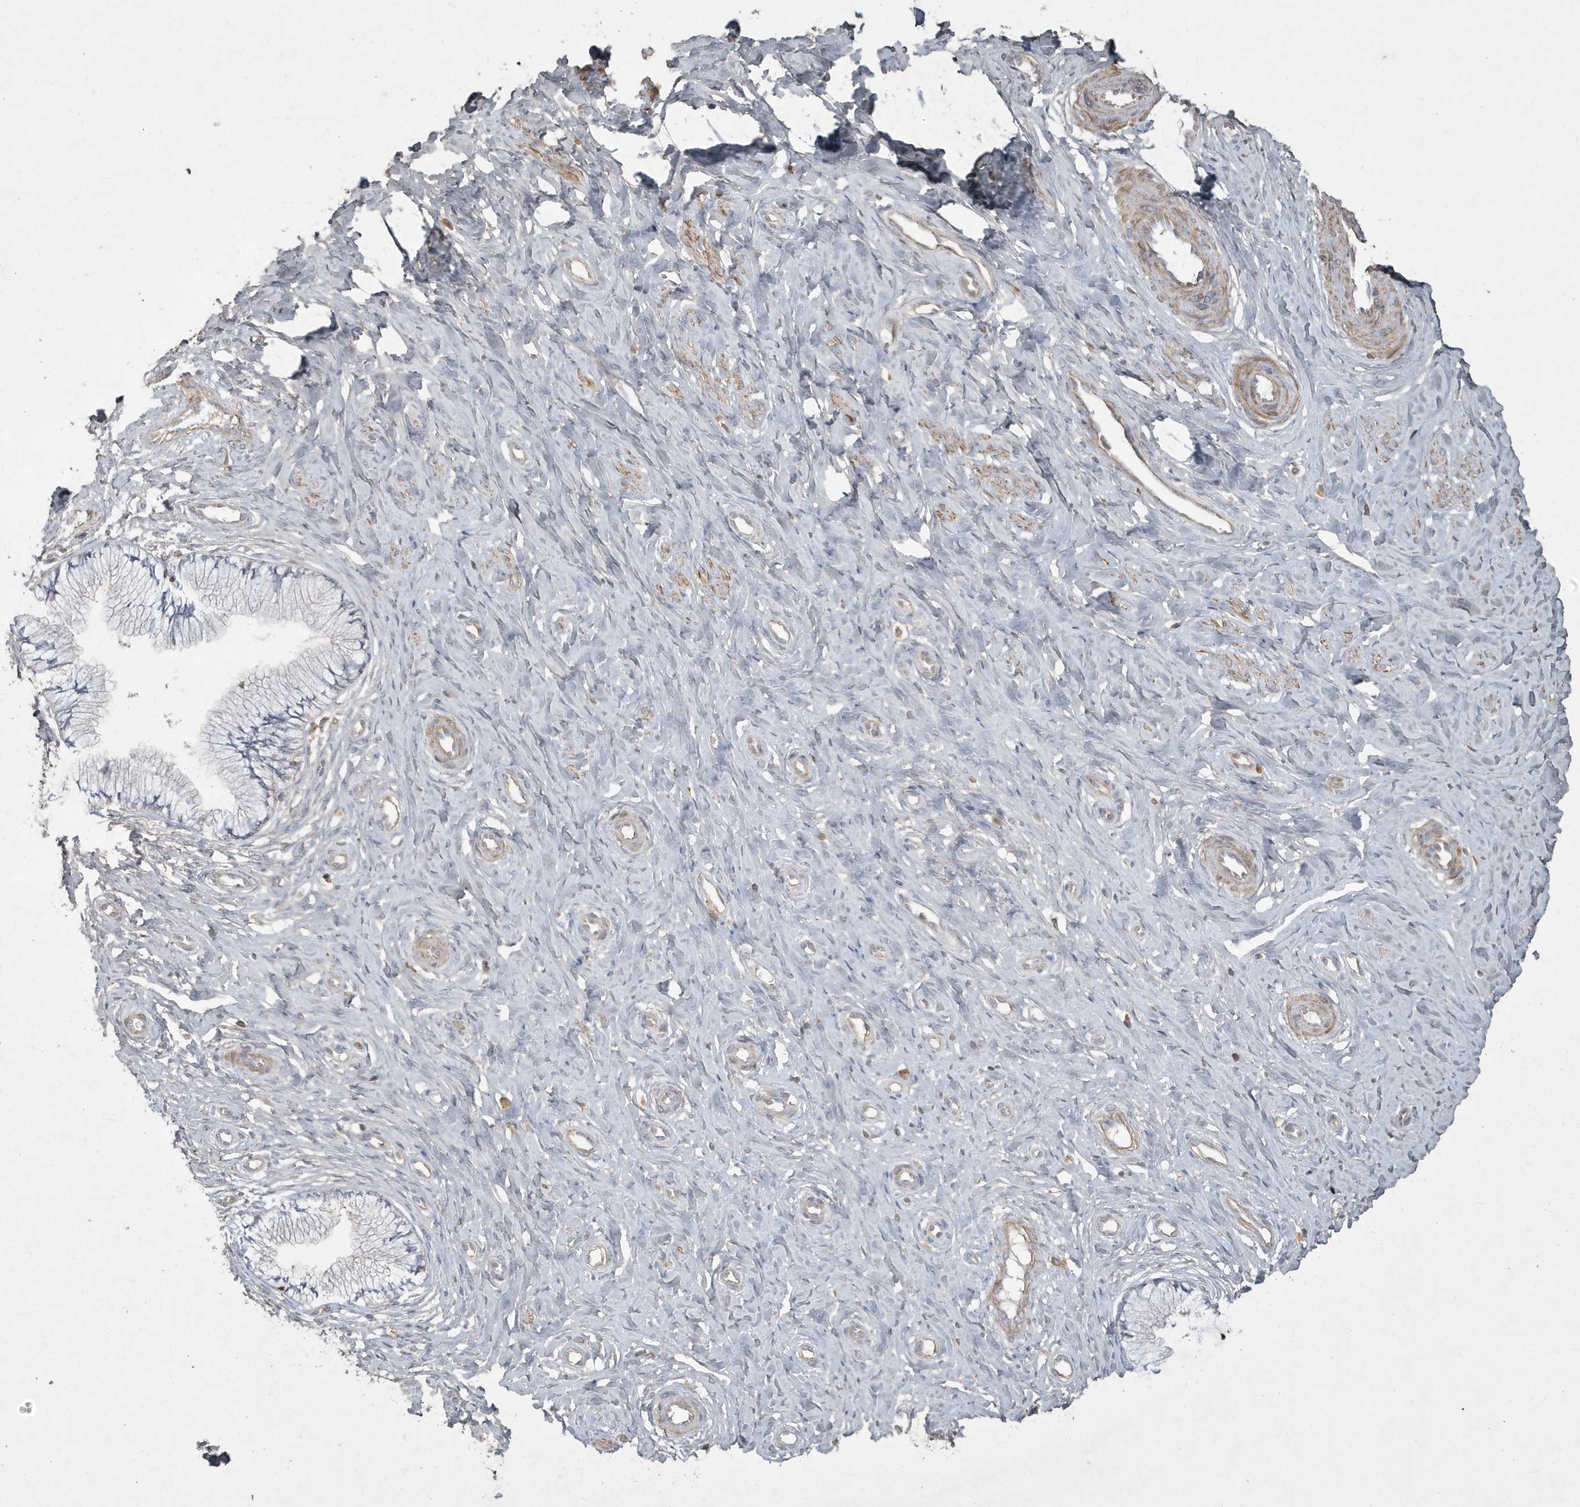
{"staining": {"intensity": "negative", "quantity": "none", "location": "none"}, "tissue": "cervix", "cell_type": "Glandular cells", "image_type": "normal", "snomed": [{"axis": "morphology", "description": "Normal tissue, NOS"}, {"axis": "topography", "description": "Cervix"}], "caption": "A photomicrograph of human cervix is negative for staining in glandular cells. Nuclei are stained in blue.", "gene": "PRRT3", "patient": {"sex": "female", "age": 36}}